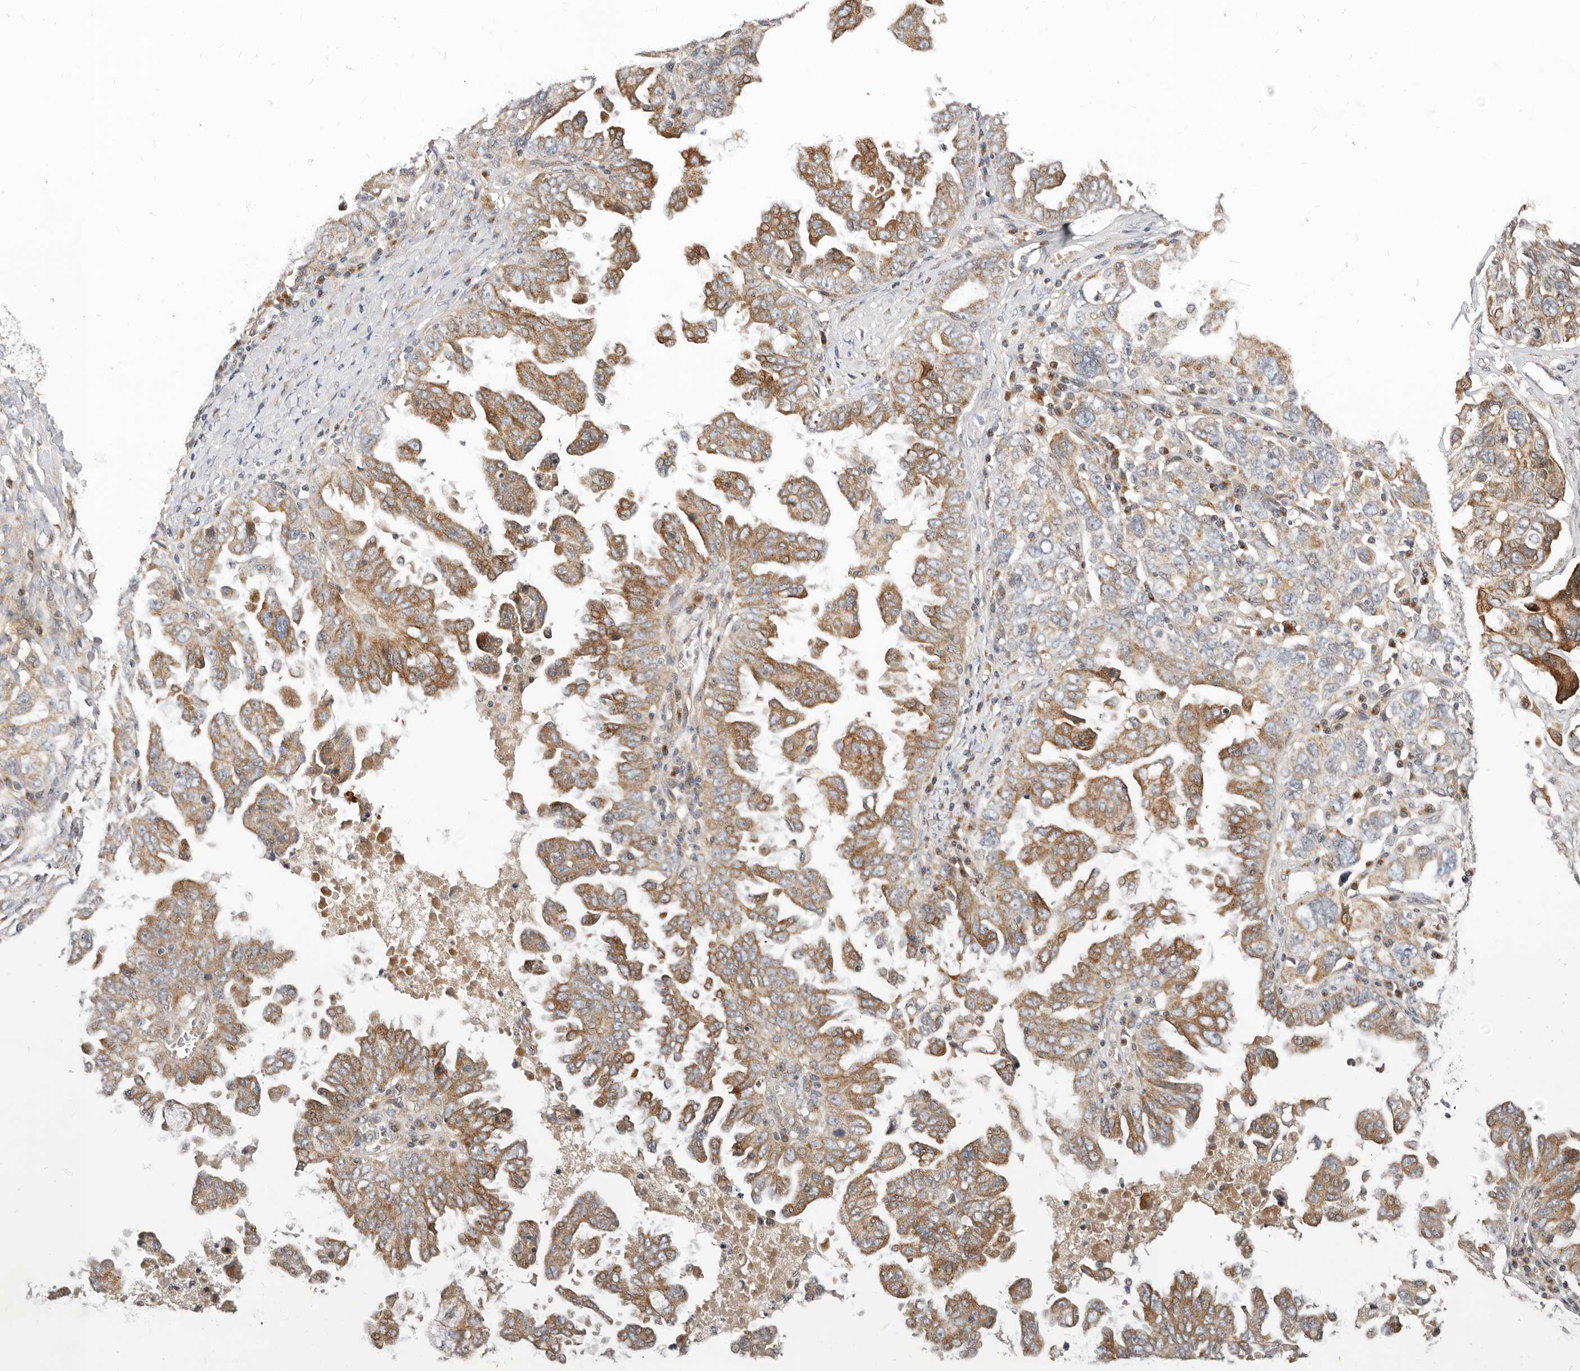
{"staining": {"intensity": "moderate", "quantity": ">75%", "location": "cytoplasmic/membranous"}, "tissue": "ovarian cancer", "cell_type": "Tumor cells", "image_type": "cancer", "snomed": [{"axis": "morphology", "description": "Carcinoma, endometroid"}, {"axis": "topography", "description": "Ovary"}], "caption": "High-power microscopy captured an immunohistochemistry (IHC) histopathology image of ovarian endometroid carcinoma, revealing moderate cytoplasmic/membranous positivity in about >75% of tumor cells.", "gene": "NPY4R", "patient": {"sex": "female", "age": 62}}